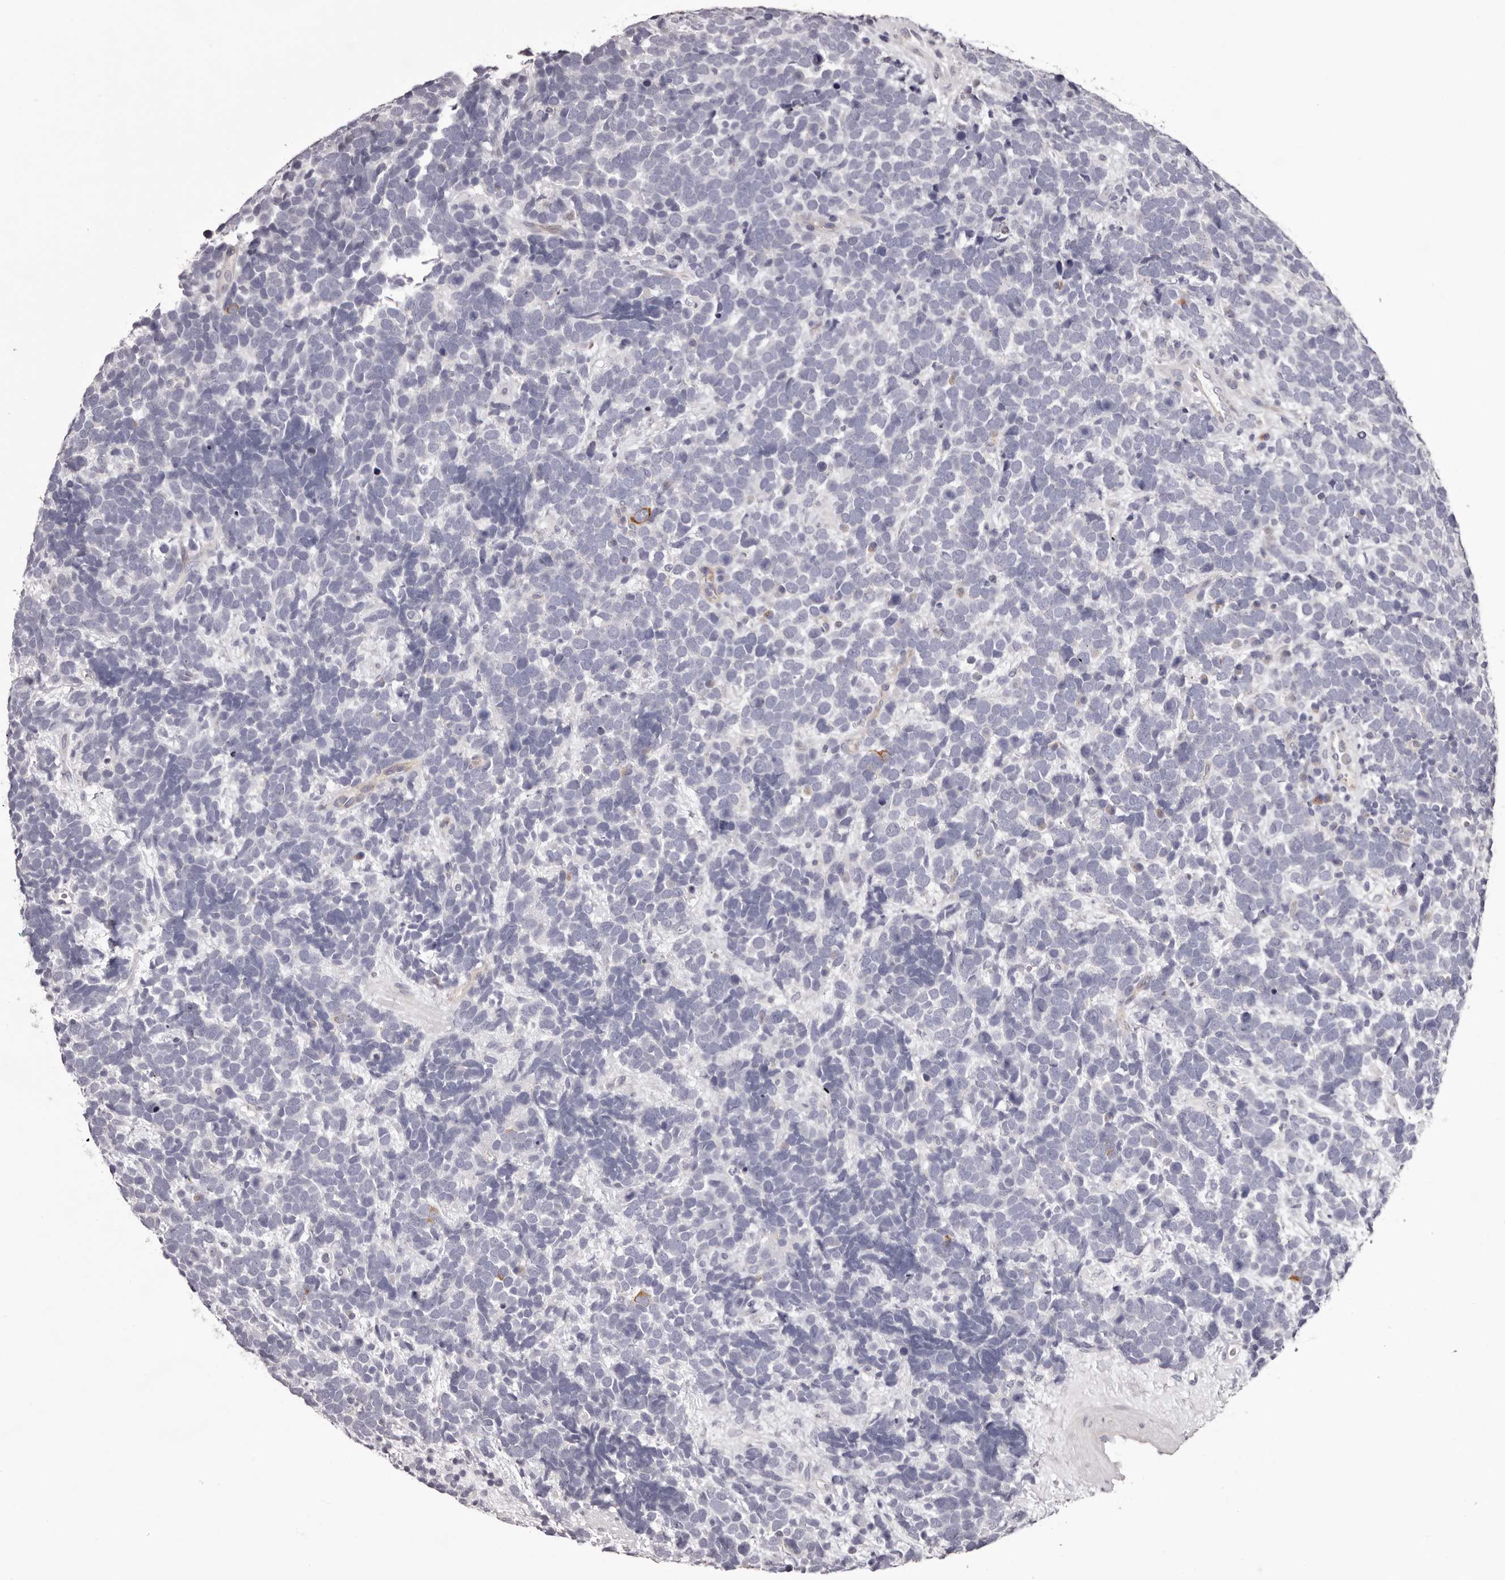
{"staining": {"intensity": "negative", "quantity": "none", "location": "none"}, "tissue": "urothelial cancer", "cell_type": "Tumor cells", "image_type": "cancer", "snomed": [{"axis": "morphology", "description": "Urothelial carcinoma, High grade"}, {"axis": "topography", "description": "Urinary bladder"}], "caption": "The histopathology image shows no staining of tumor cells in urothelial carcinoma (high-grade).", "gene": "PEG10", "patient": {"sex": "female", "age": 82}}